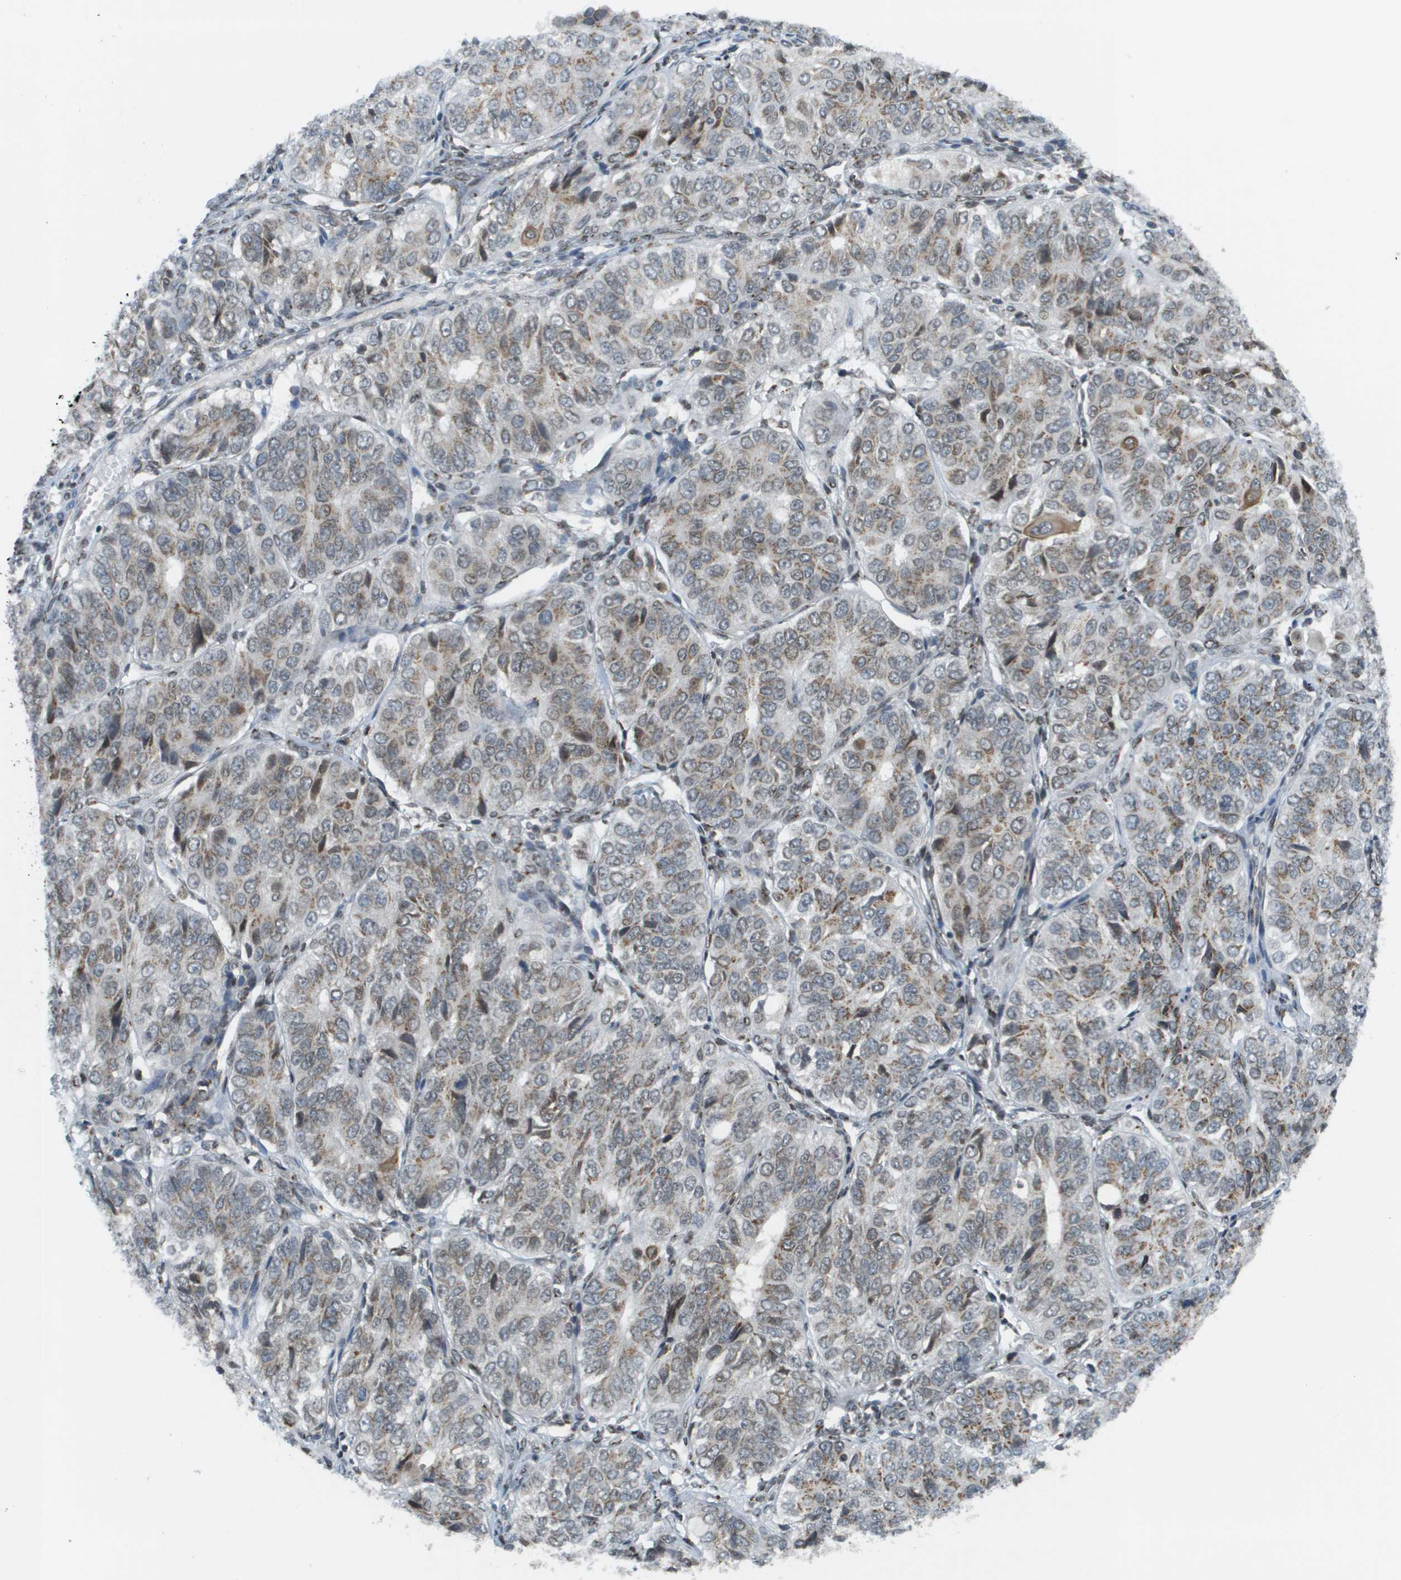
{"staining": {"intensity": "moderate", "quantity": ">75%", "location": "cytoplasmic/membranous"}, "tissue": "ovarian cancer", "cell_type": "Tumor cells", "image_type": "cancer", "snomed": [{"axis": "morphology", "description": "Carcinoma, endometroid"}, {"axis": "topography", "description": "Ovary"}], "caption": "Immunohistochemistry (IHC) (DAB (3,3'-diaminobenzidine)) staining of human ovarian cancer (endometroid carcinoma) exhibits moderate cytoplasmic/membranous protein expression in about >75% of tumor cells.", "gene": "EVC", "patient": {"sex": "female", "age": 51}}